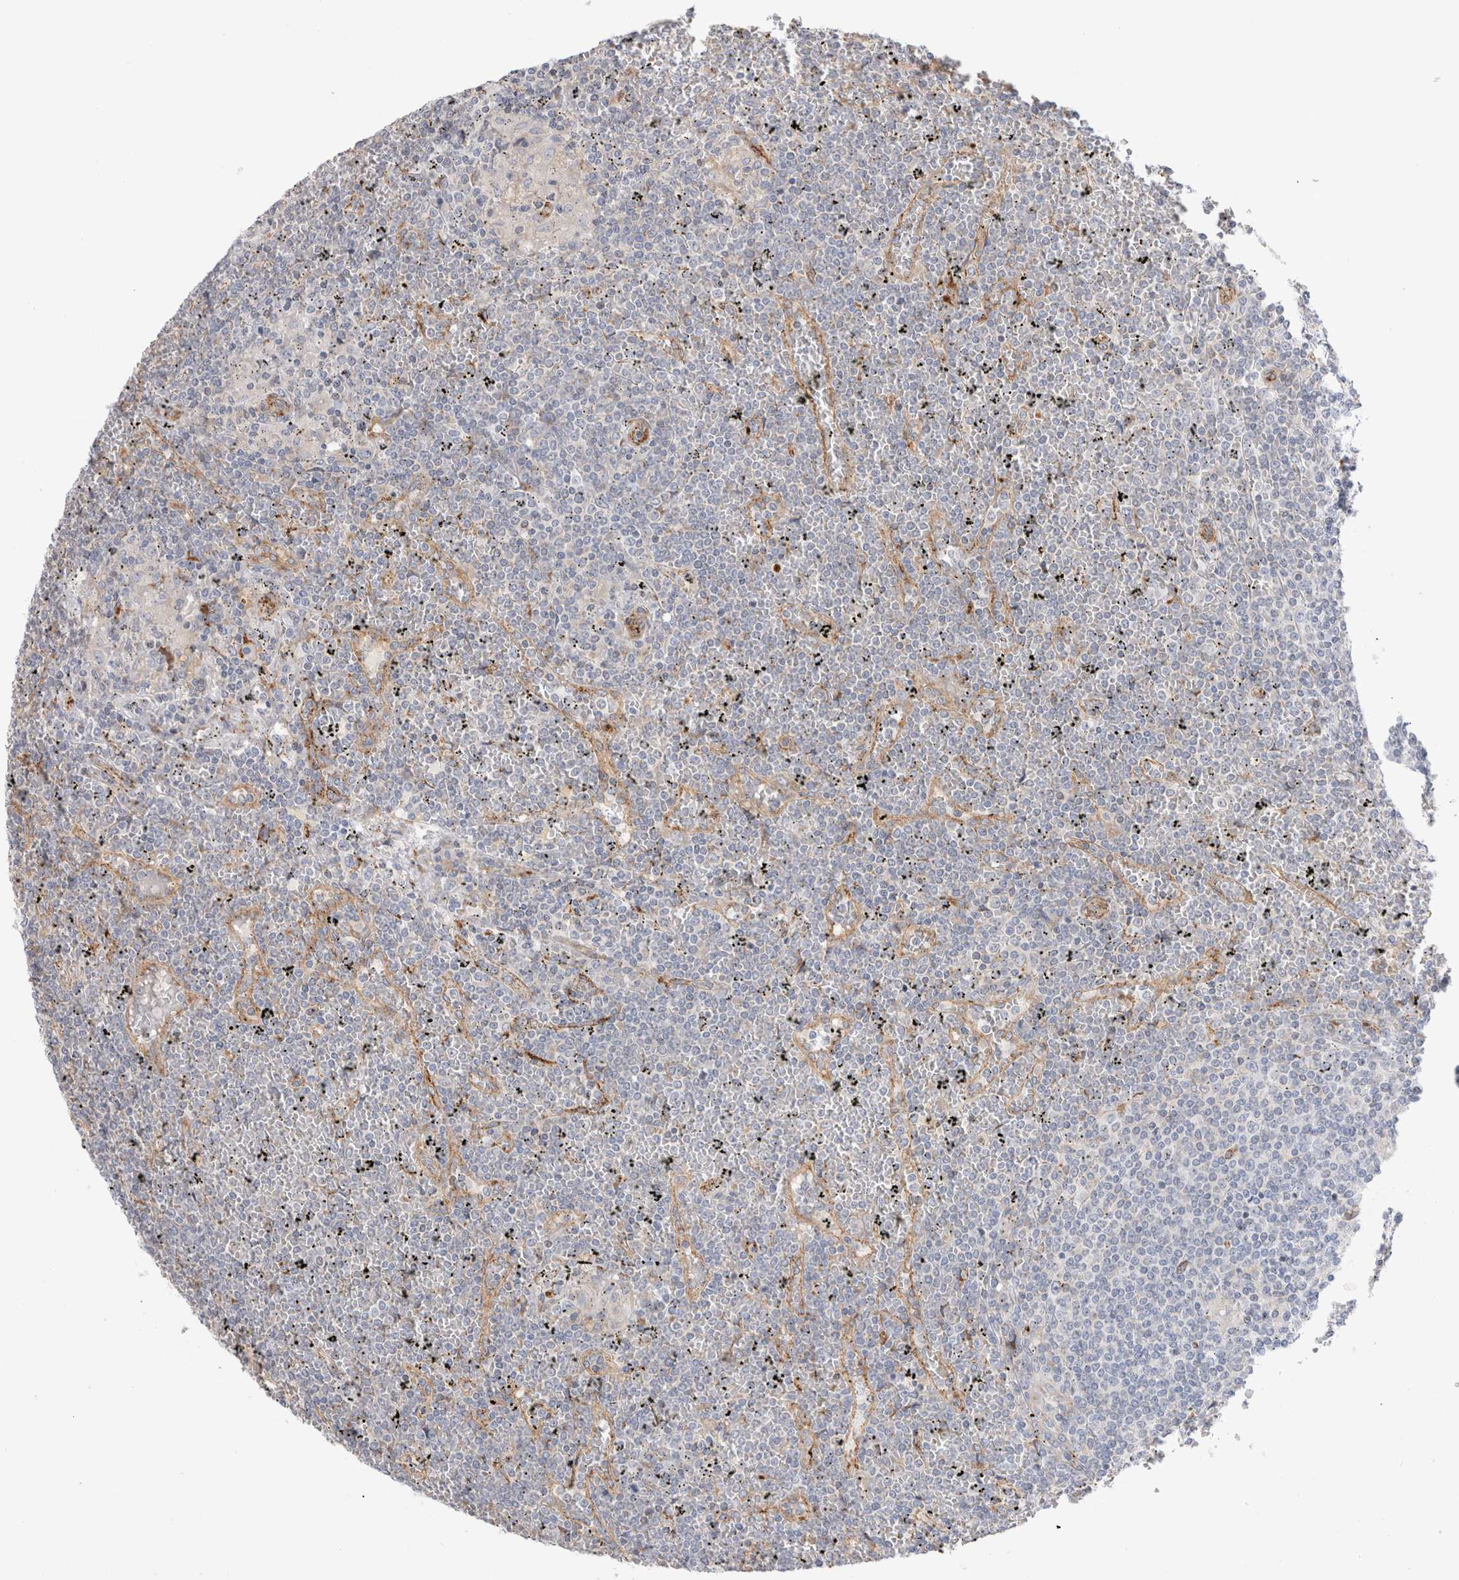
{"staining": {"intensity": "negative", "quantity": "none", "location": "none"}, "tissue": "lymphoma", "cell_type": "Tumor cells", "image_type": "cancer", "snomed": [{"axis": "morphology", "description": "Malignant lymphoma, non-Hodgkin's type, Low grade"}, {"axis": "topography", "description": "Spleen"}], "caption": "DAB immunohistochemical staining of human lymphoma shows no significant expression in tumor cells.", "gene": "CNPY4", "patient": {"sex": "female", "age": 19}}